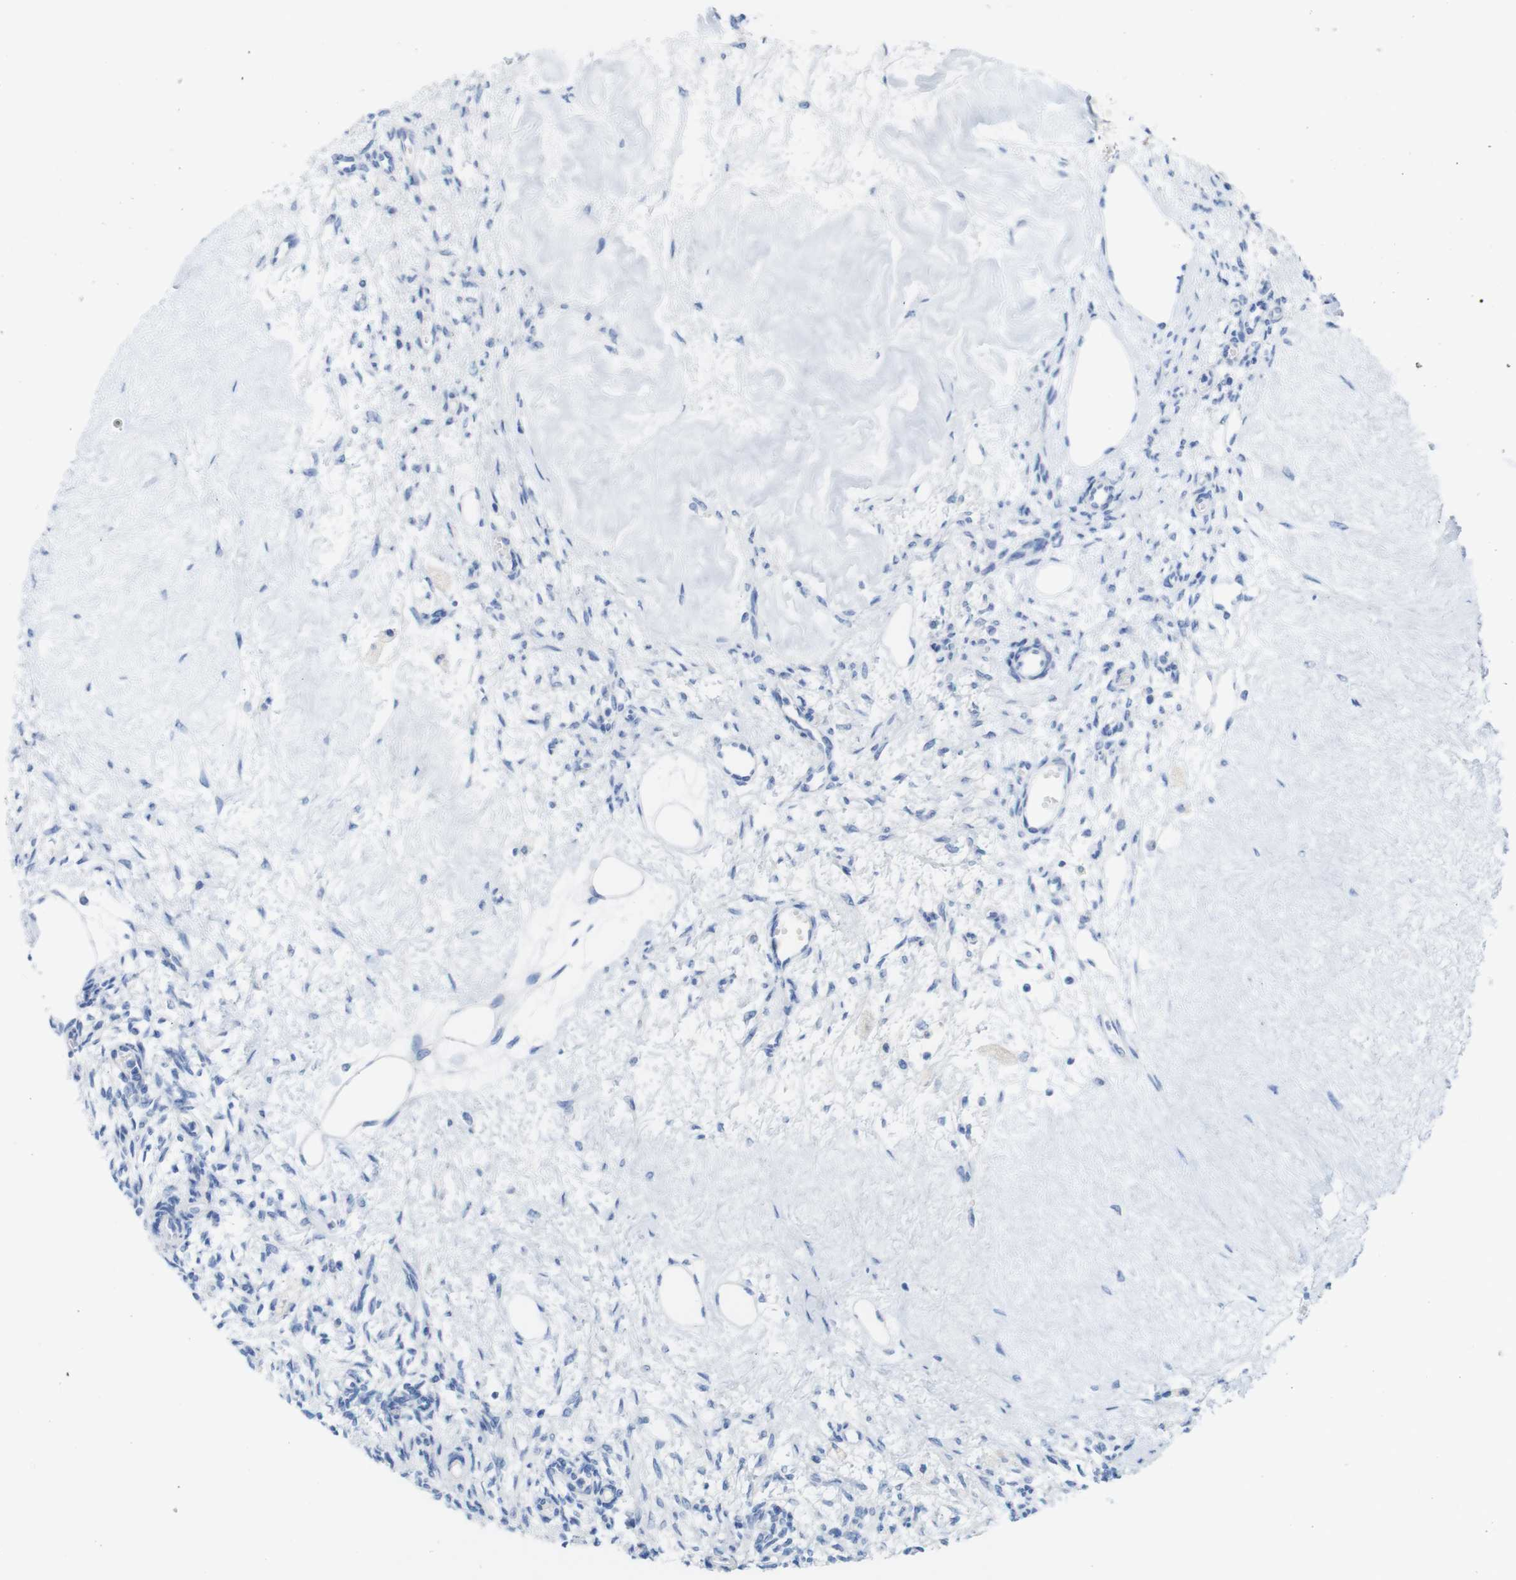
{"staining": {"intensity": "negative", "quantity": "none", "location": "none"}, "tissue": "ovary", "cell_type": "Follicle cells", "image_type": "normal", "snomed": [{"axis": "morphology", "description": "Normal tissue, NOS"}, {"axis": "topography", "description": "Ovary"}], "caption": "Immunohistochemistry photomicrograph of benign ovary stained for a protein (brown), which reveals no expression in follicle cells.", "gene": "LAG3", "patient": {"sex": "female", "age": 33}}